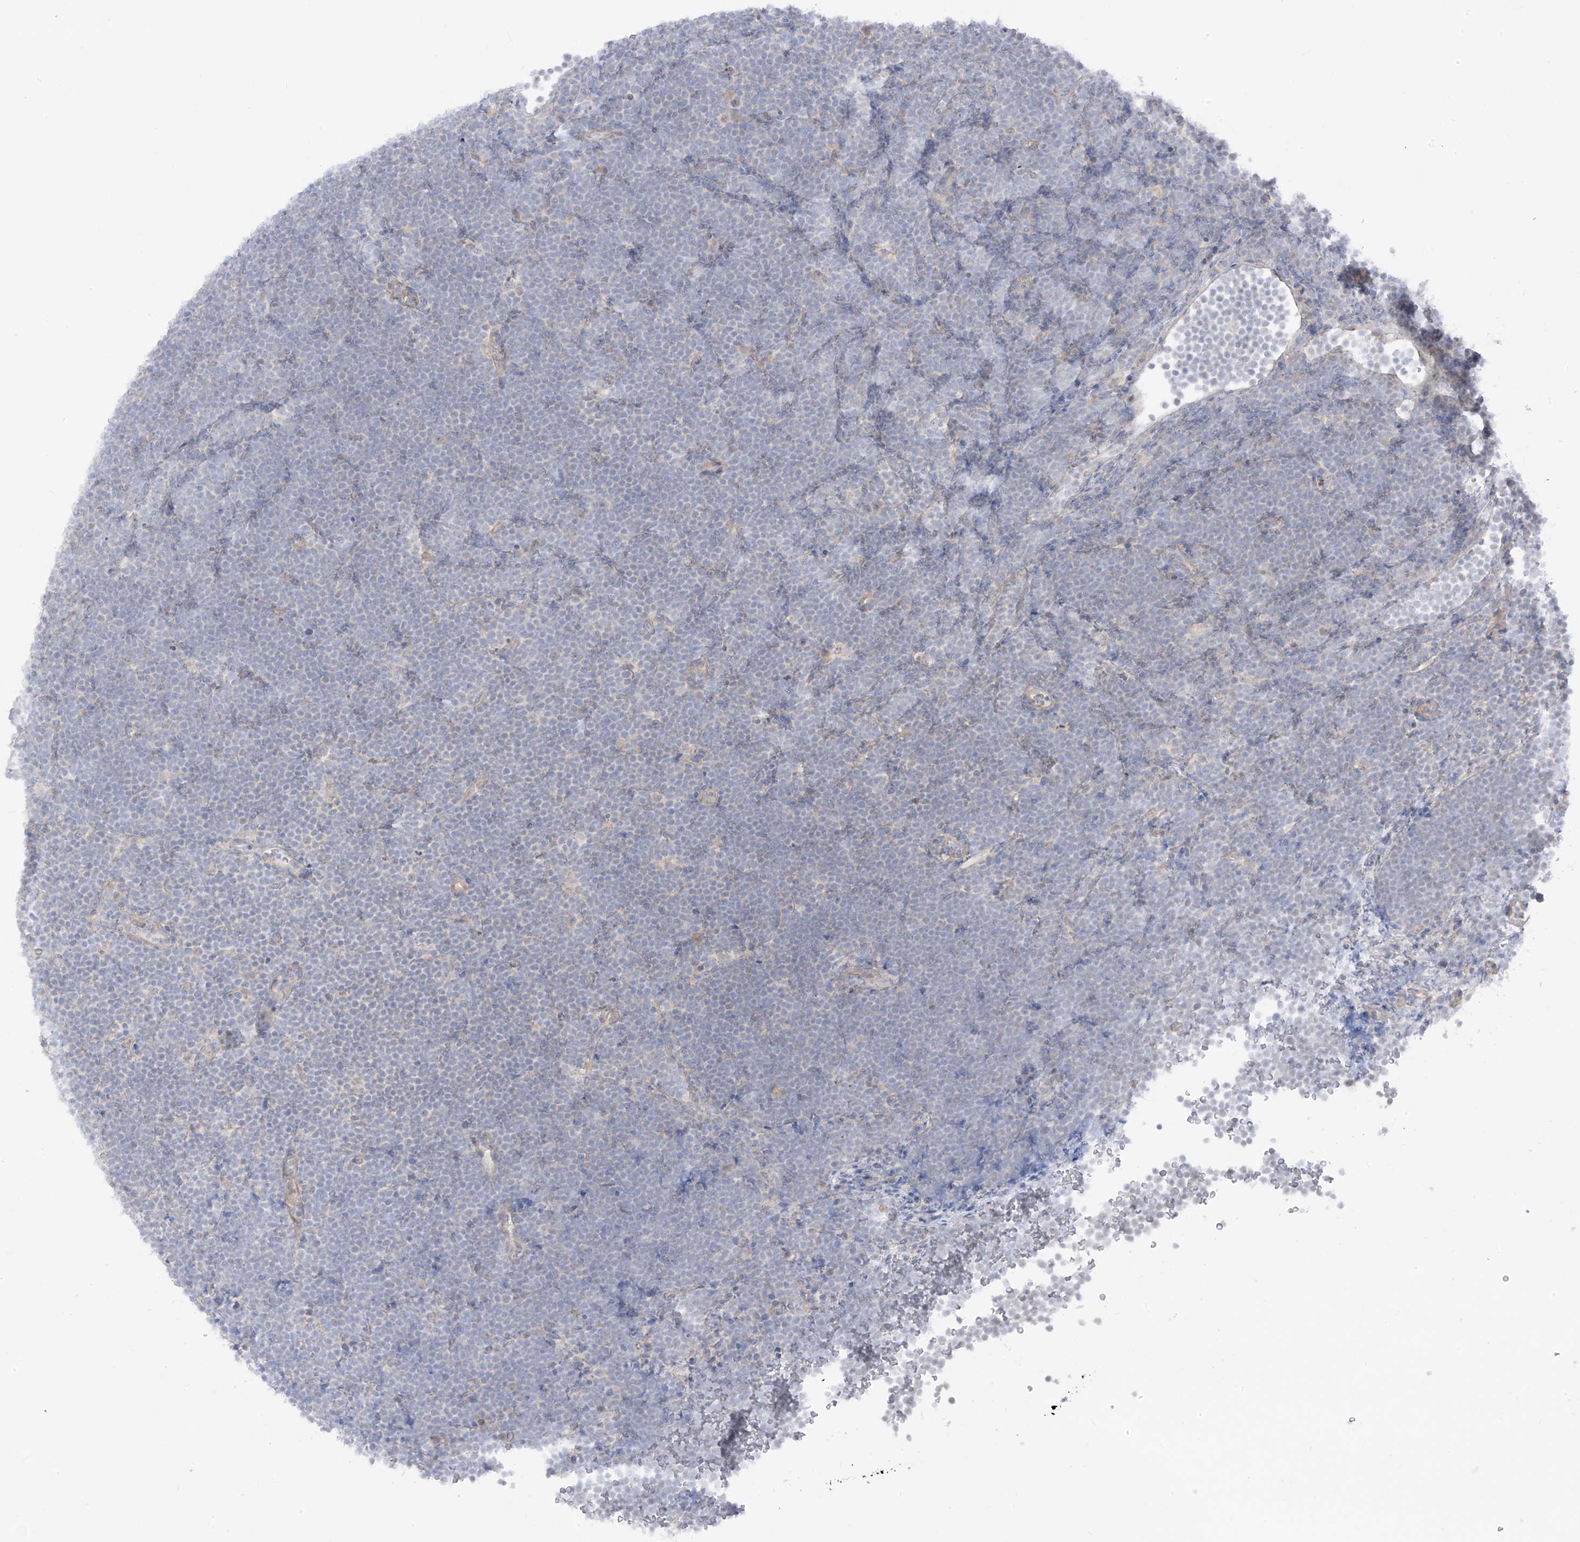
{"staining": {"intensity": "negative", "quantity": "none", "location": "none"}, "tissue": "lymphoma", "cell_type": "Tumor cells", "image_type": "cancer", "snomed": [{"axis": "morphology", "description": "Malignant lymphoma, non-Hodgkin's type, High grade"}, {"axis": "topography", "description": "Lymph node"}], "caption": "Immunohistochemistry (IHC) of human high-grade malignant lymphoma, non-Hodgkin's type displays no expression in tumor cells.", "gene": "EIPR1", "patient": {"sex": "male", "age": 13}}